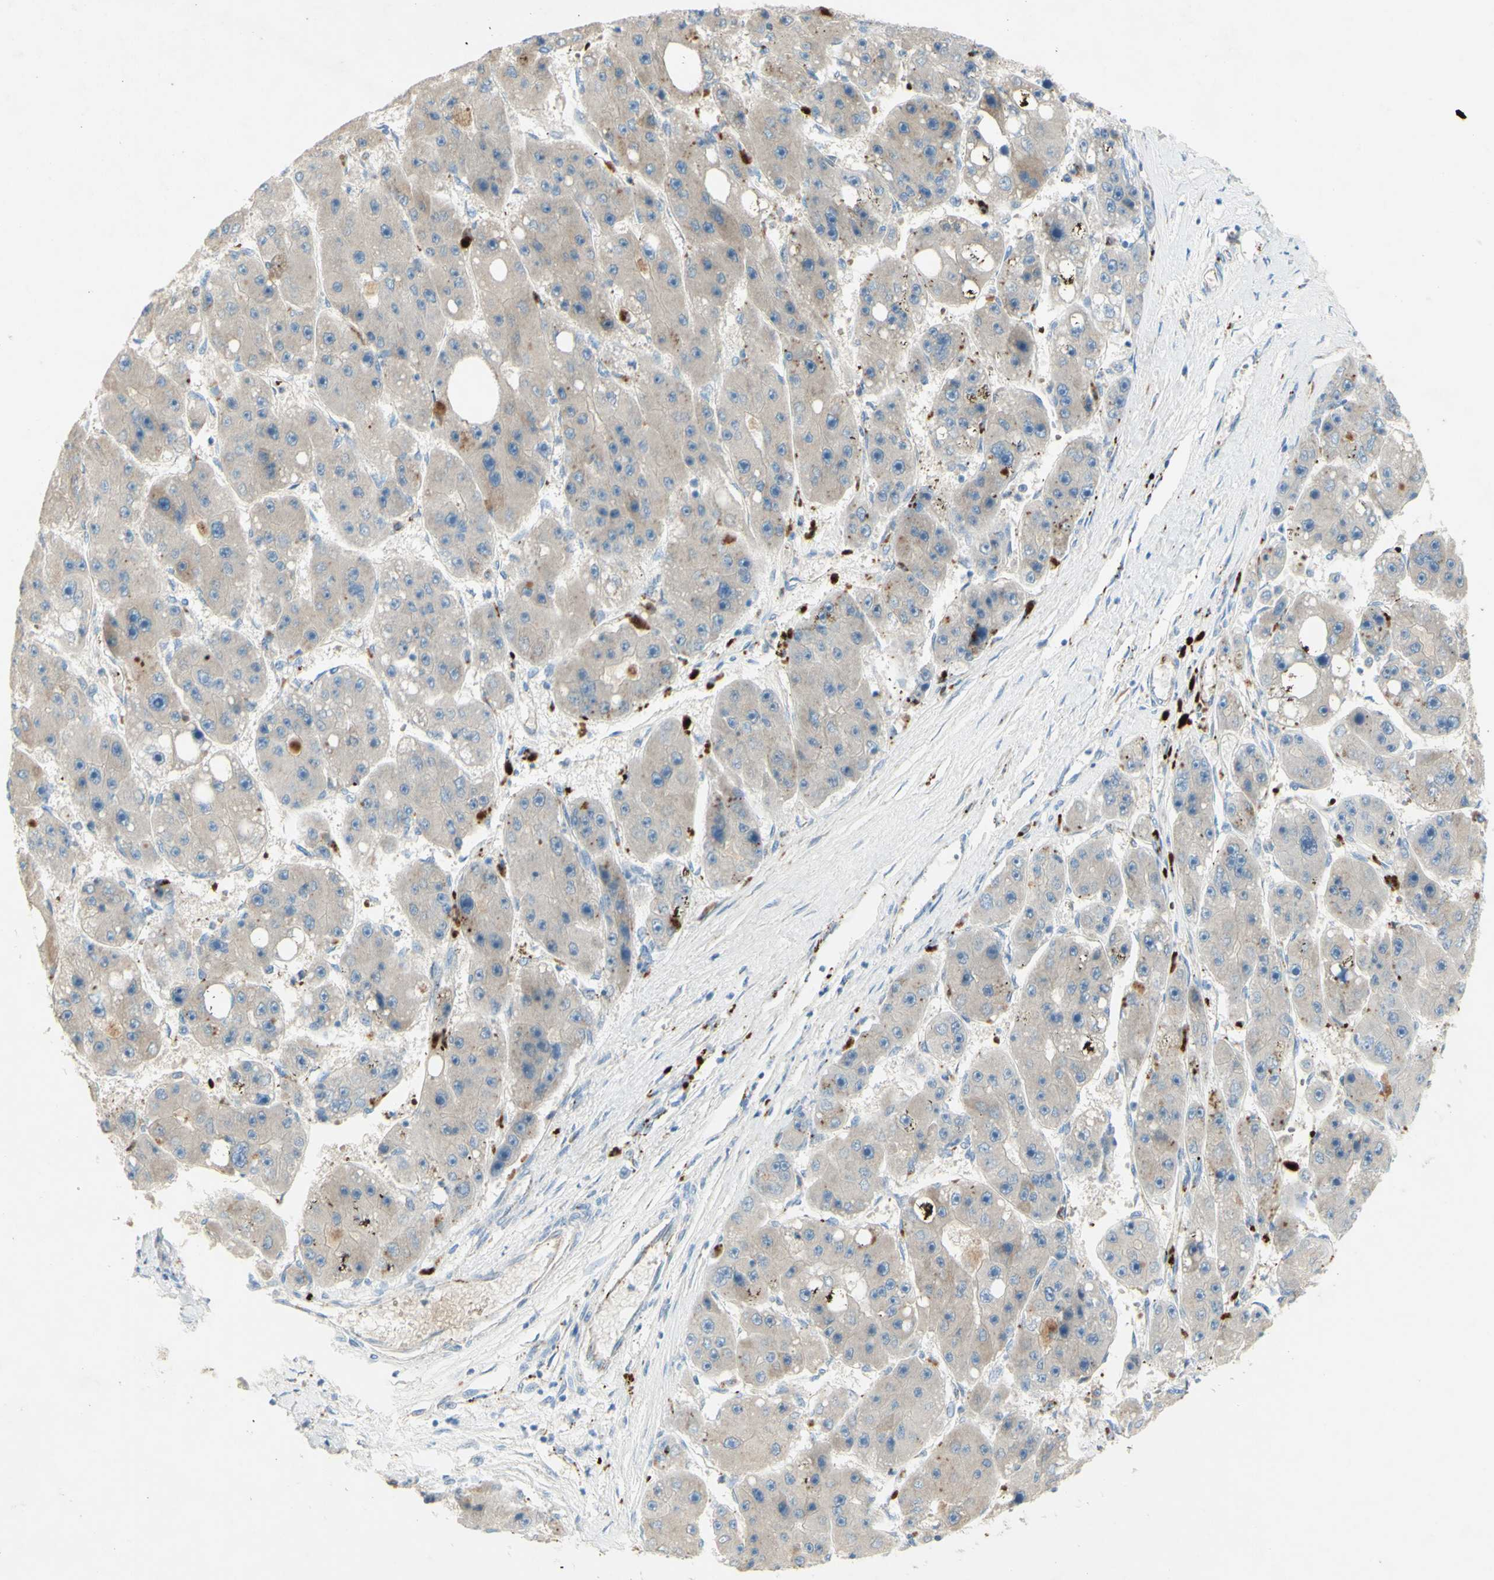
{"staining": {"intensity": "weak", "quantity": ">75%", "location": "cytoplasmic/membranous"}, "tissue": "liver cancer", "cell_type": "Tumor cells", "image_type": "cancer", "snomed": [{"axis": "morphology", "description": "Carcinoma, Hepatocellular, NOS"}, {"axis": "topography", "description": "Liver"}], "caption": "IHC staining of liver hepatocellular carcinoma, which shows low levels of weak cytoplasmic/membranous positivity in approximately >75% of tumor cells indicating weak cytoplasmic/membranous protein staining. The staining was performed using DAB (3,3'-diaminobenzidine) (brown) for protein detection and nuclei were counterstained in hematoxylin (blue).", "gene": "GAN", "patient": {"sex": "female", "age": 61}}